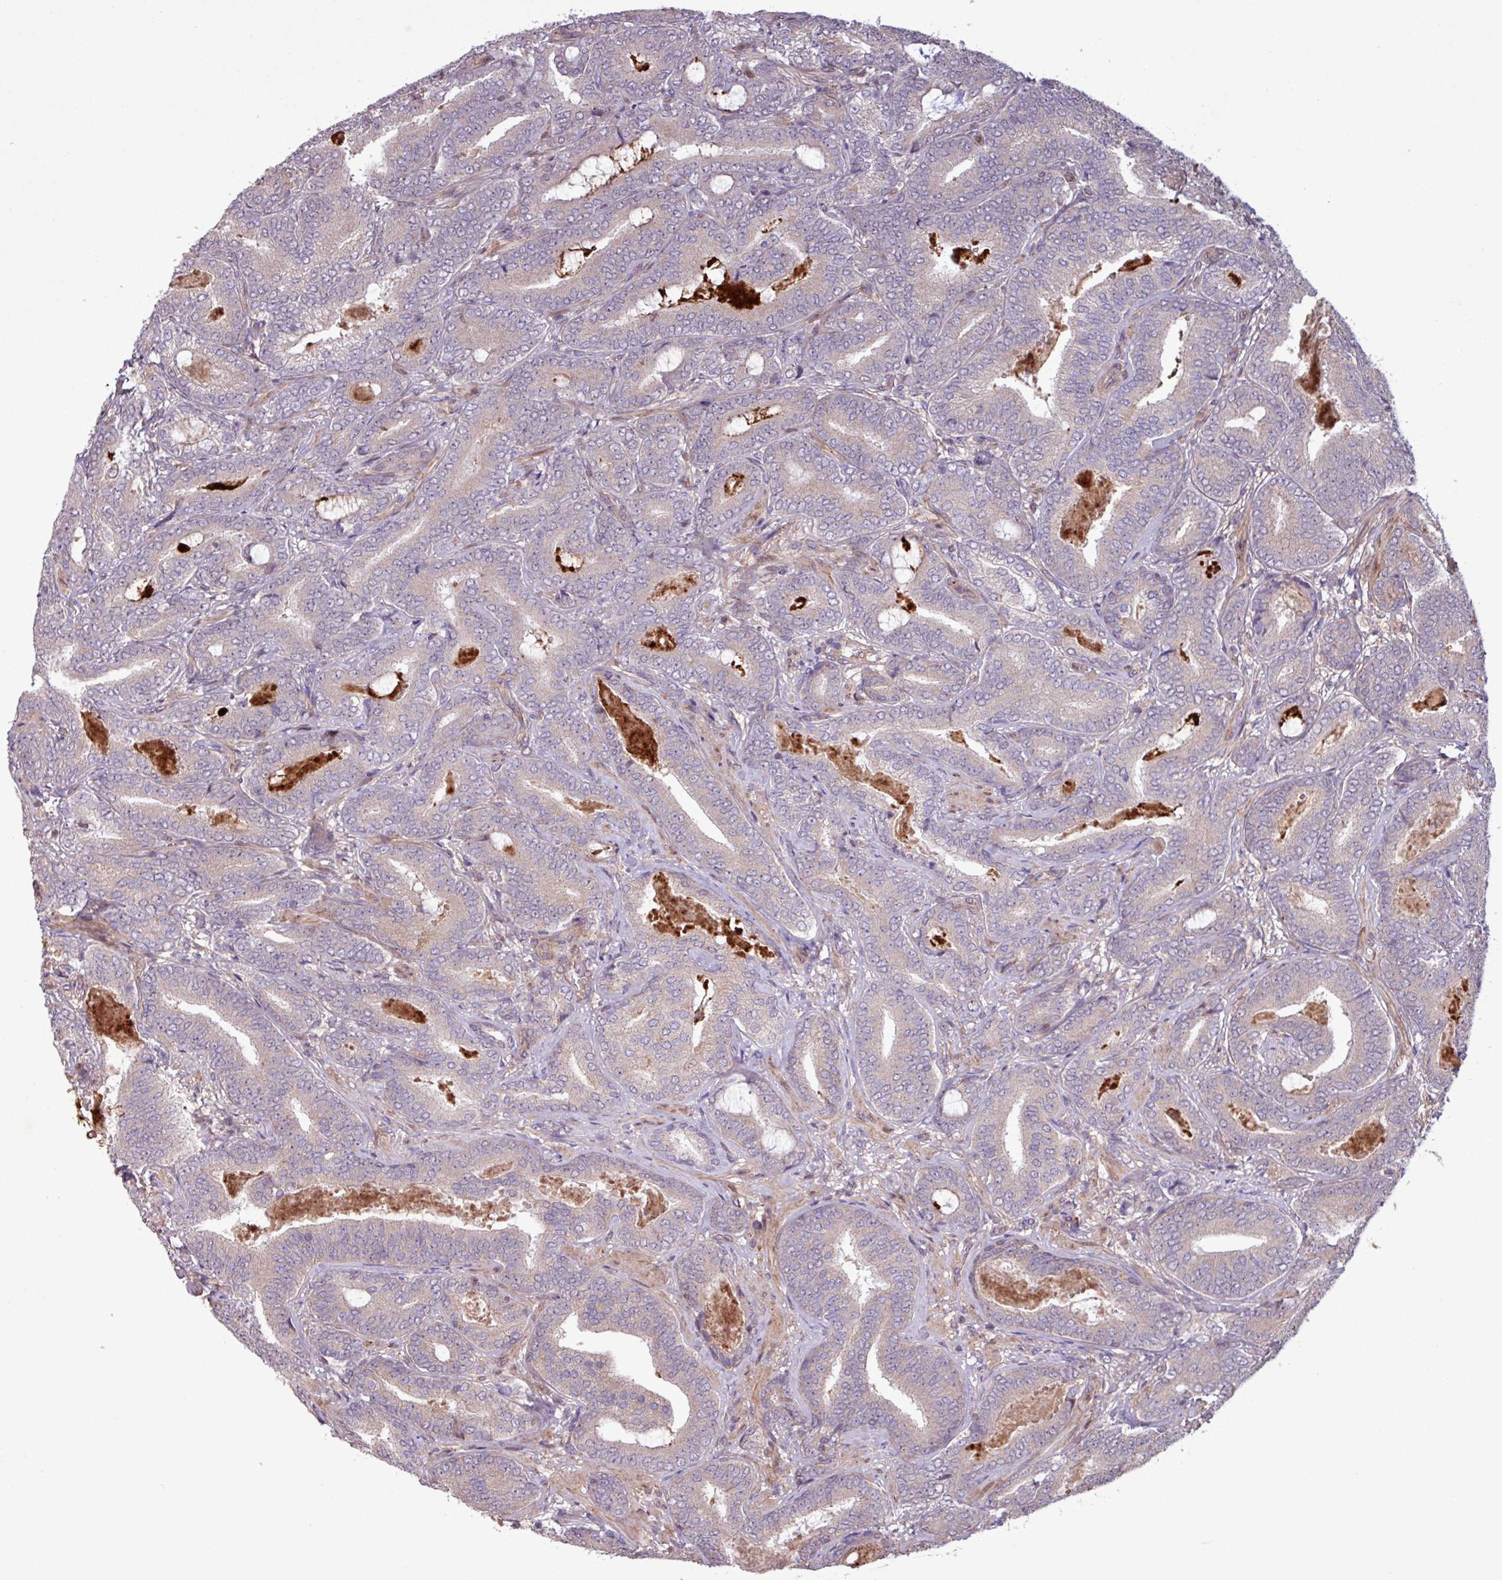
{"staining": {"intensity": "weak", "quantity": "<25%", "location": "cytoplasmic/membranous"}, "tissue": "prostate cancer", "cell_type": "Tumor cells", "image_type": "cancer", "snomed": [{"axis": "morphology", "description": "Adenocarcinoma, Low grade"}, {"axis": "topography", "description": "Prostate and seminal vesicle, NOS"}], "caption": "Prostate low-grade adenocarcinoma was stained to show a protein in brown. There is no significant expression in tumor cells. (DAB (3,3'-diaminobenzidine) immunohistochemistry, high magnification).", "gene": "PDPR", "patient": {"sex": "male", "age": 61}}